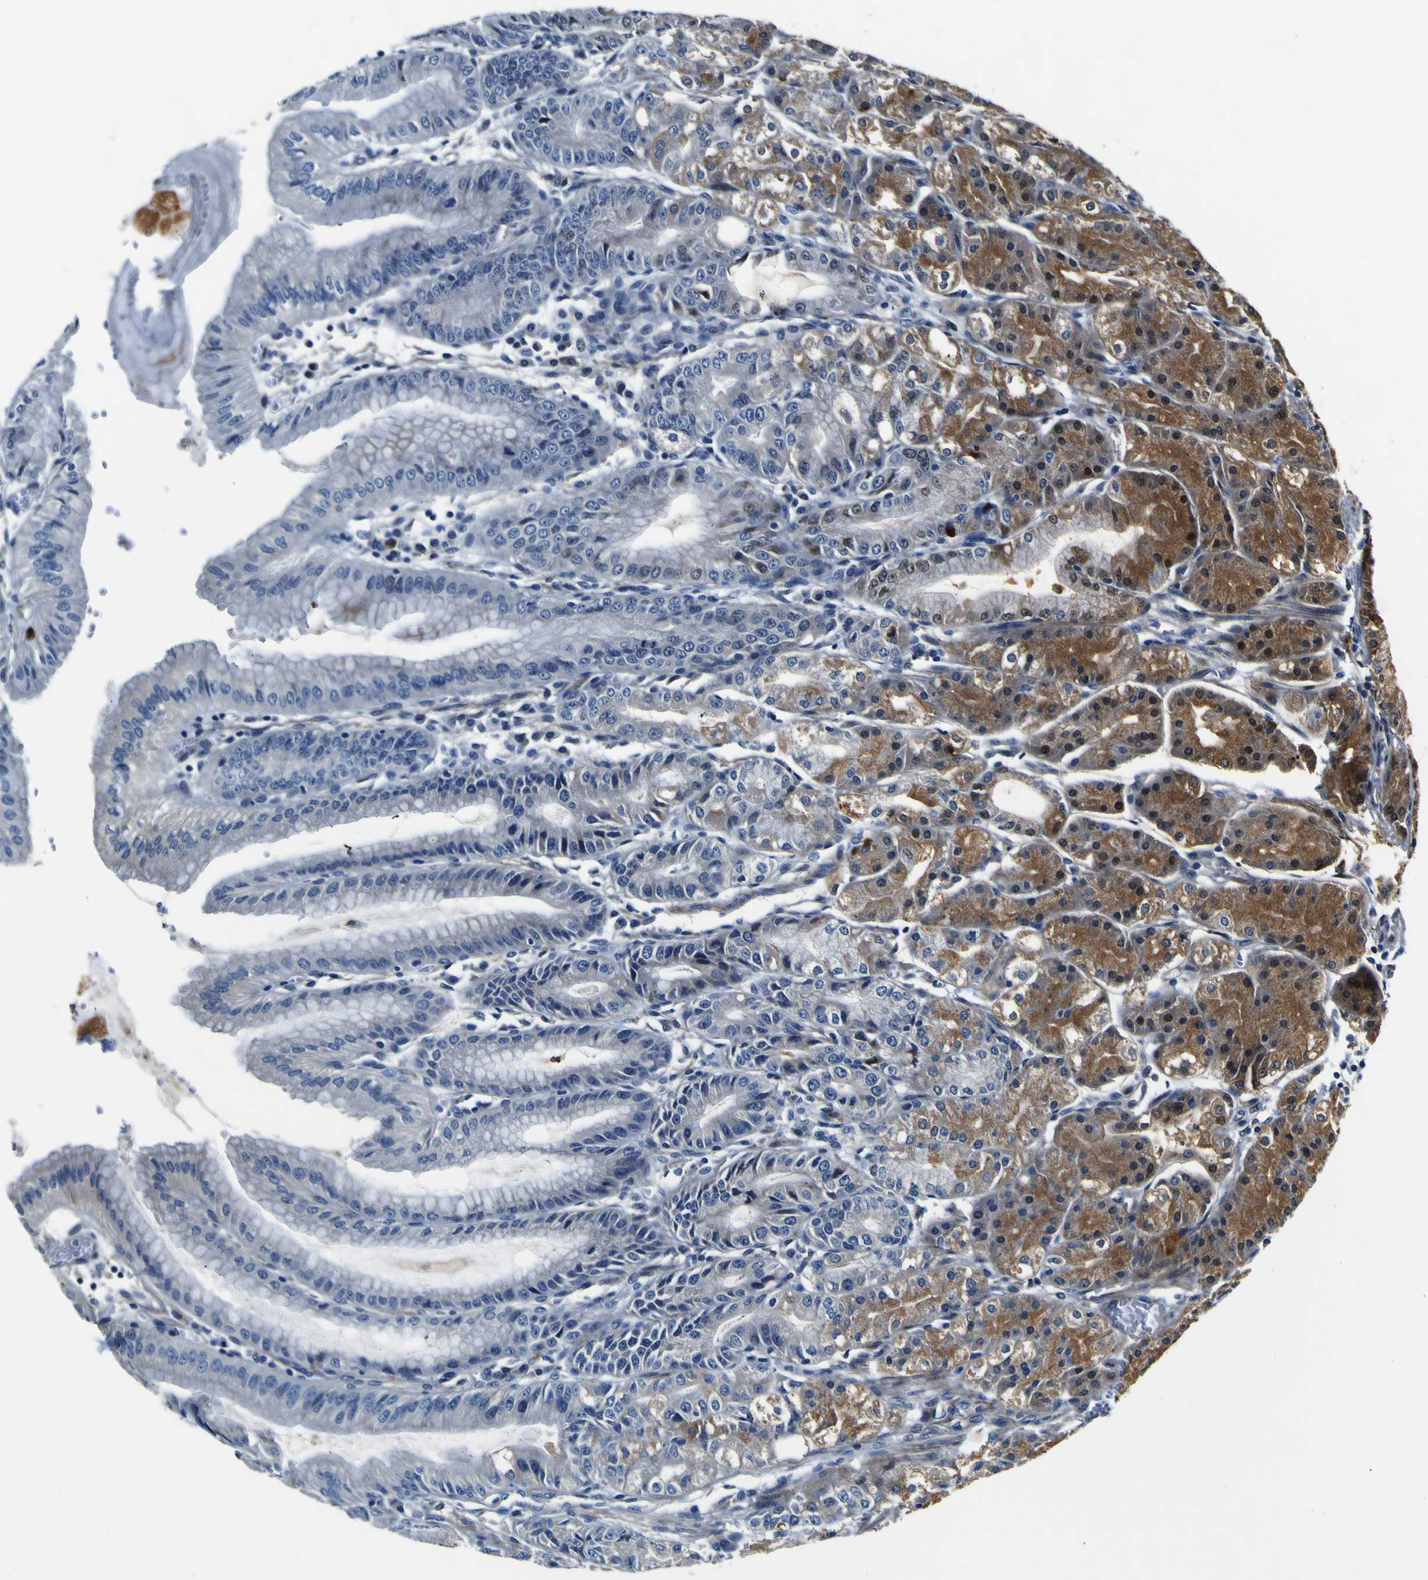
{"staining": {"intensity": "moderate", "quantity": ">75%", "location": "cytoplasmic/membranous"}, "tissue": "stomach", "cell_type": "Glandular cells", "image_type": "normal", "snomed": [{"axis": "morphology", "description": "Normal tissue, NOS"}, {"axis": "topography", "description": "Stomach, lower"}], "caption": "Brown immunohistochemical staining in unremarkable human stomach displays moderate cytoplasmic/membranous positivity in about >75% of glandular cells.", "gene": "AGAP3", "patient": {"sex": "male", "age": 71}}